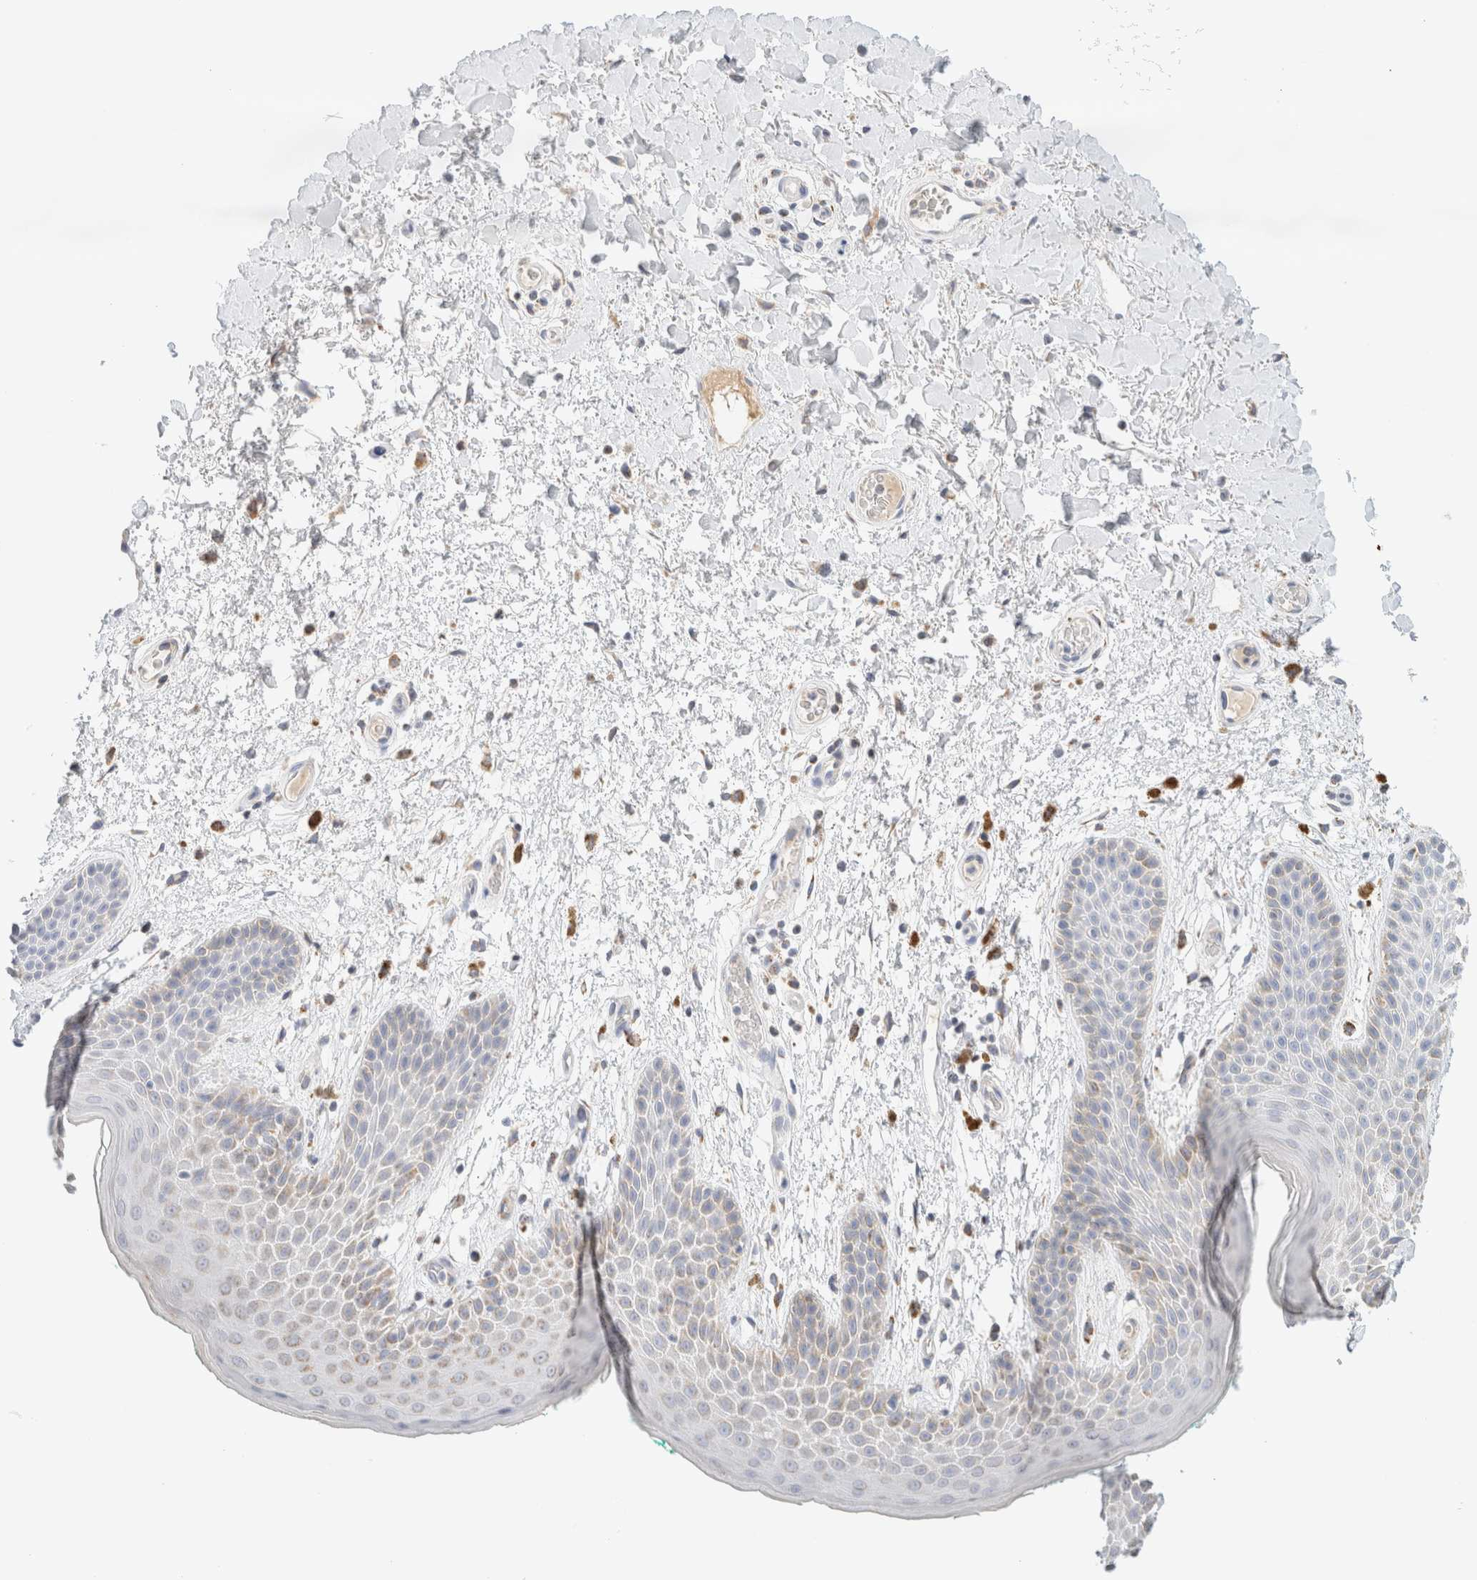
{"staining": {"intensity": "moderate", "quantity": "<25%", "location": "cytoplasmic/membranous"}, "tissue": "skin", "cell_type": "Epidermal cells", "image_type": "normal", "snomed": [{"axis": "morphology", "description": "Normal tissue, NOS"}, {"axis": "topography", "description": "Anal"}], "caption": "A low amount of moderate cytoplasmic/membranous expression is appreciated in about <25% of epidermal cells in benign skin.", "gene": "HDHD3", "patient": {"sex": "male", "age": 74}}